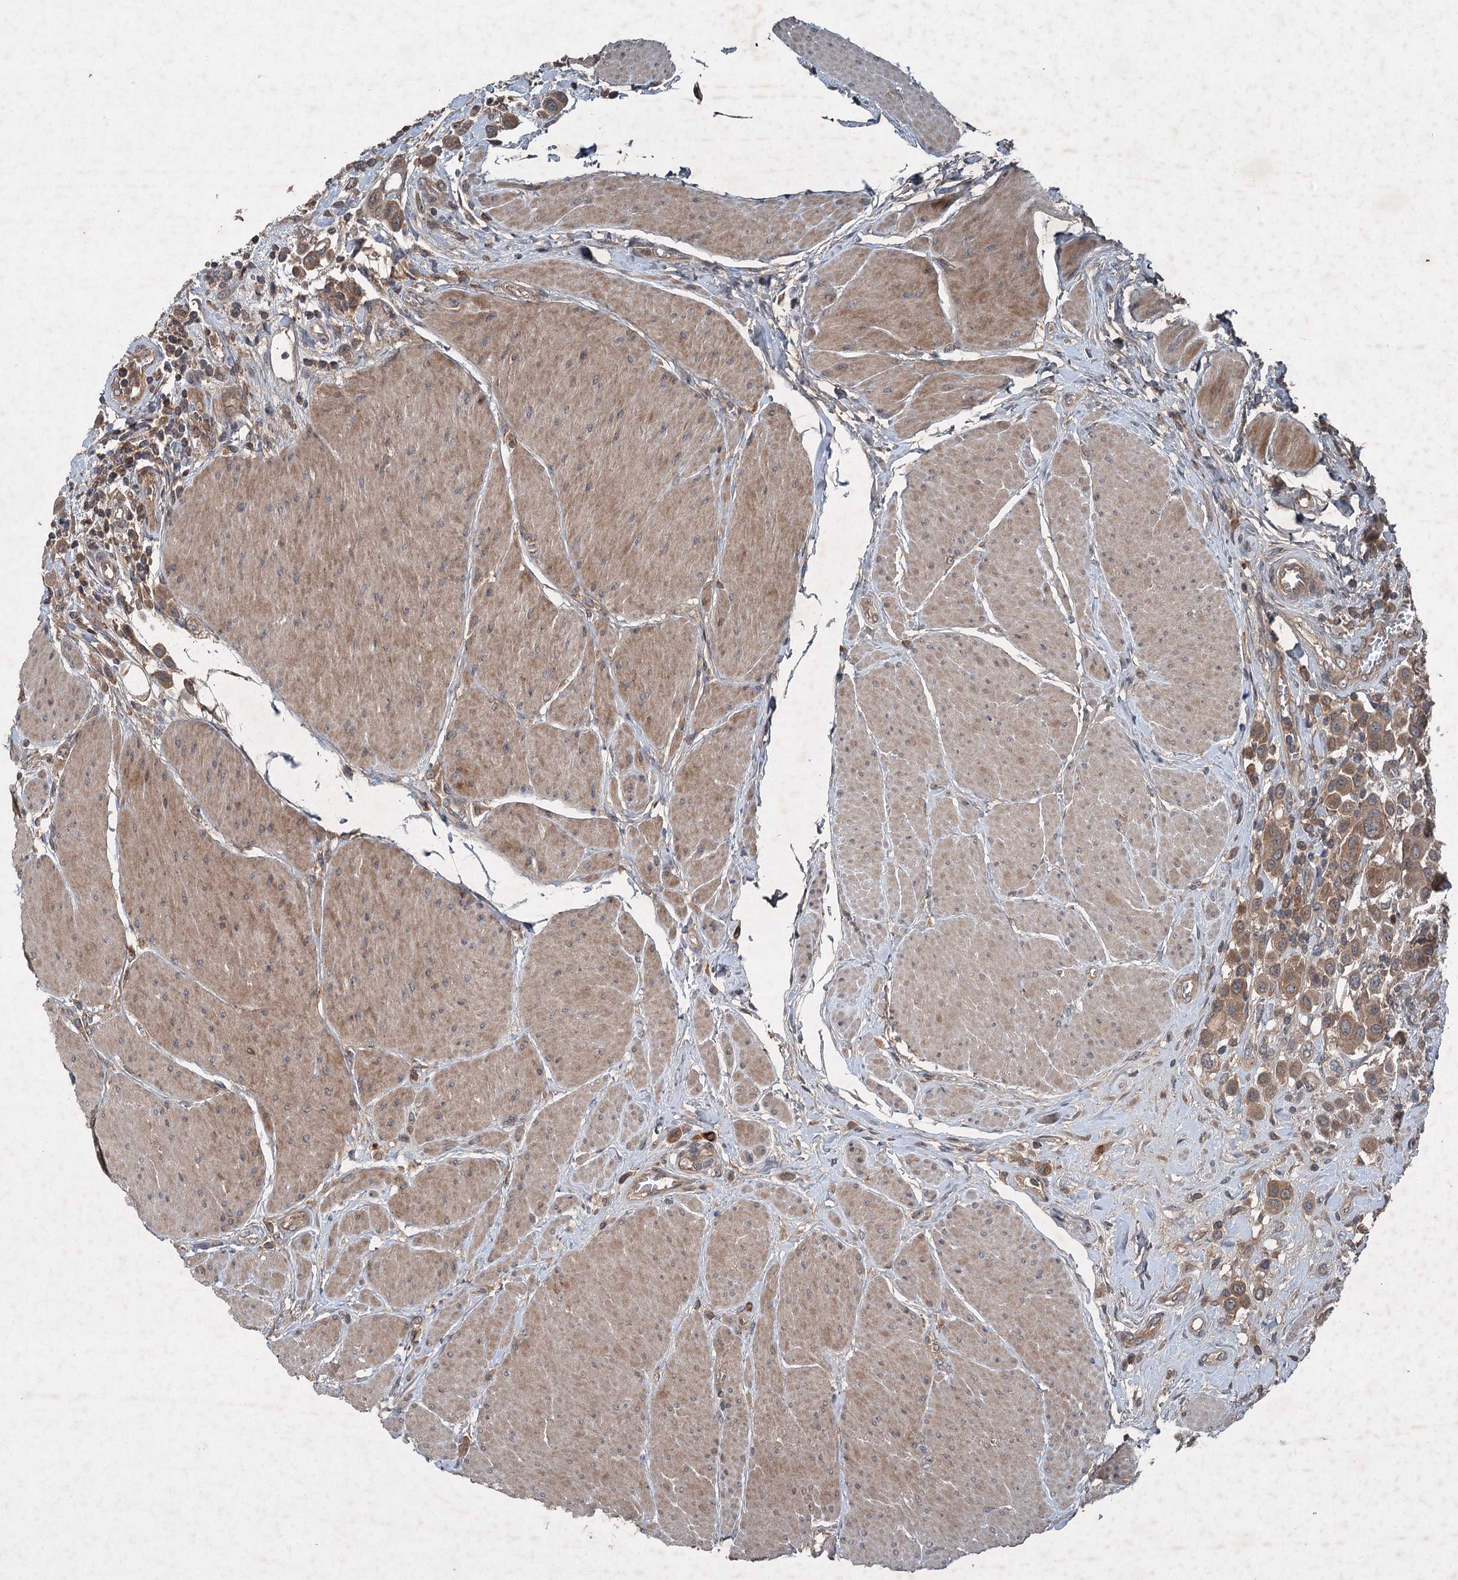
{"staining": {"intensity": "weak", "quantity": ">75%", "location": "cytoplasmic/membranous"}, "tissue": "urothelial cancer", "cell_type": "Tumor cells", "image_type": "cancer", "snomed": [{"axis": "morphology", "description": "Urothelial carcinoma, High grade"}, {"axis": "topography", "description": "Urinary bladder"}], "caption": "Tumor cells exhibit low levels of weak cytoplasmic/membranous staining in about >75% of cells in human urothelial cancer.", "gene": "ALAS1", "patient": {"sex": "male", "age": 50}}